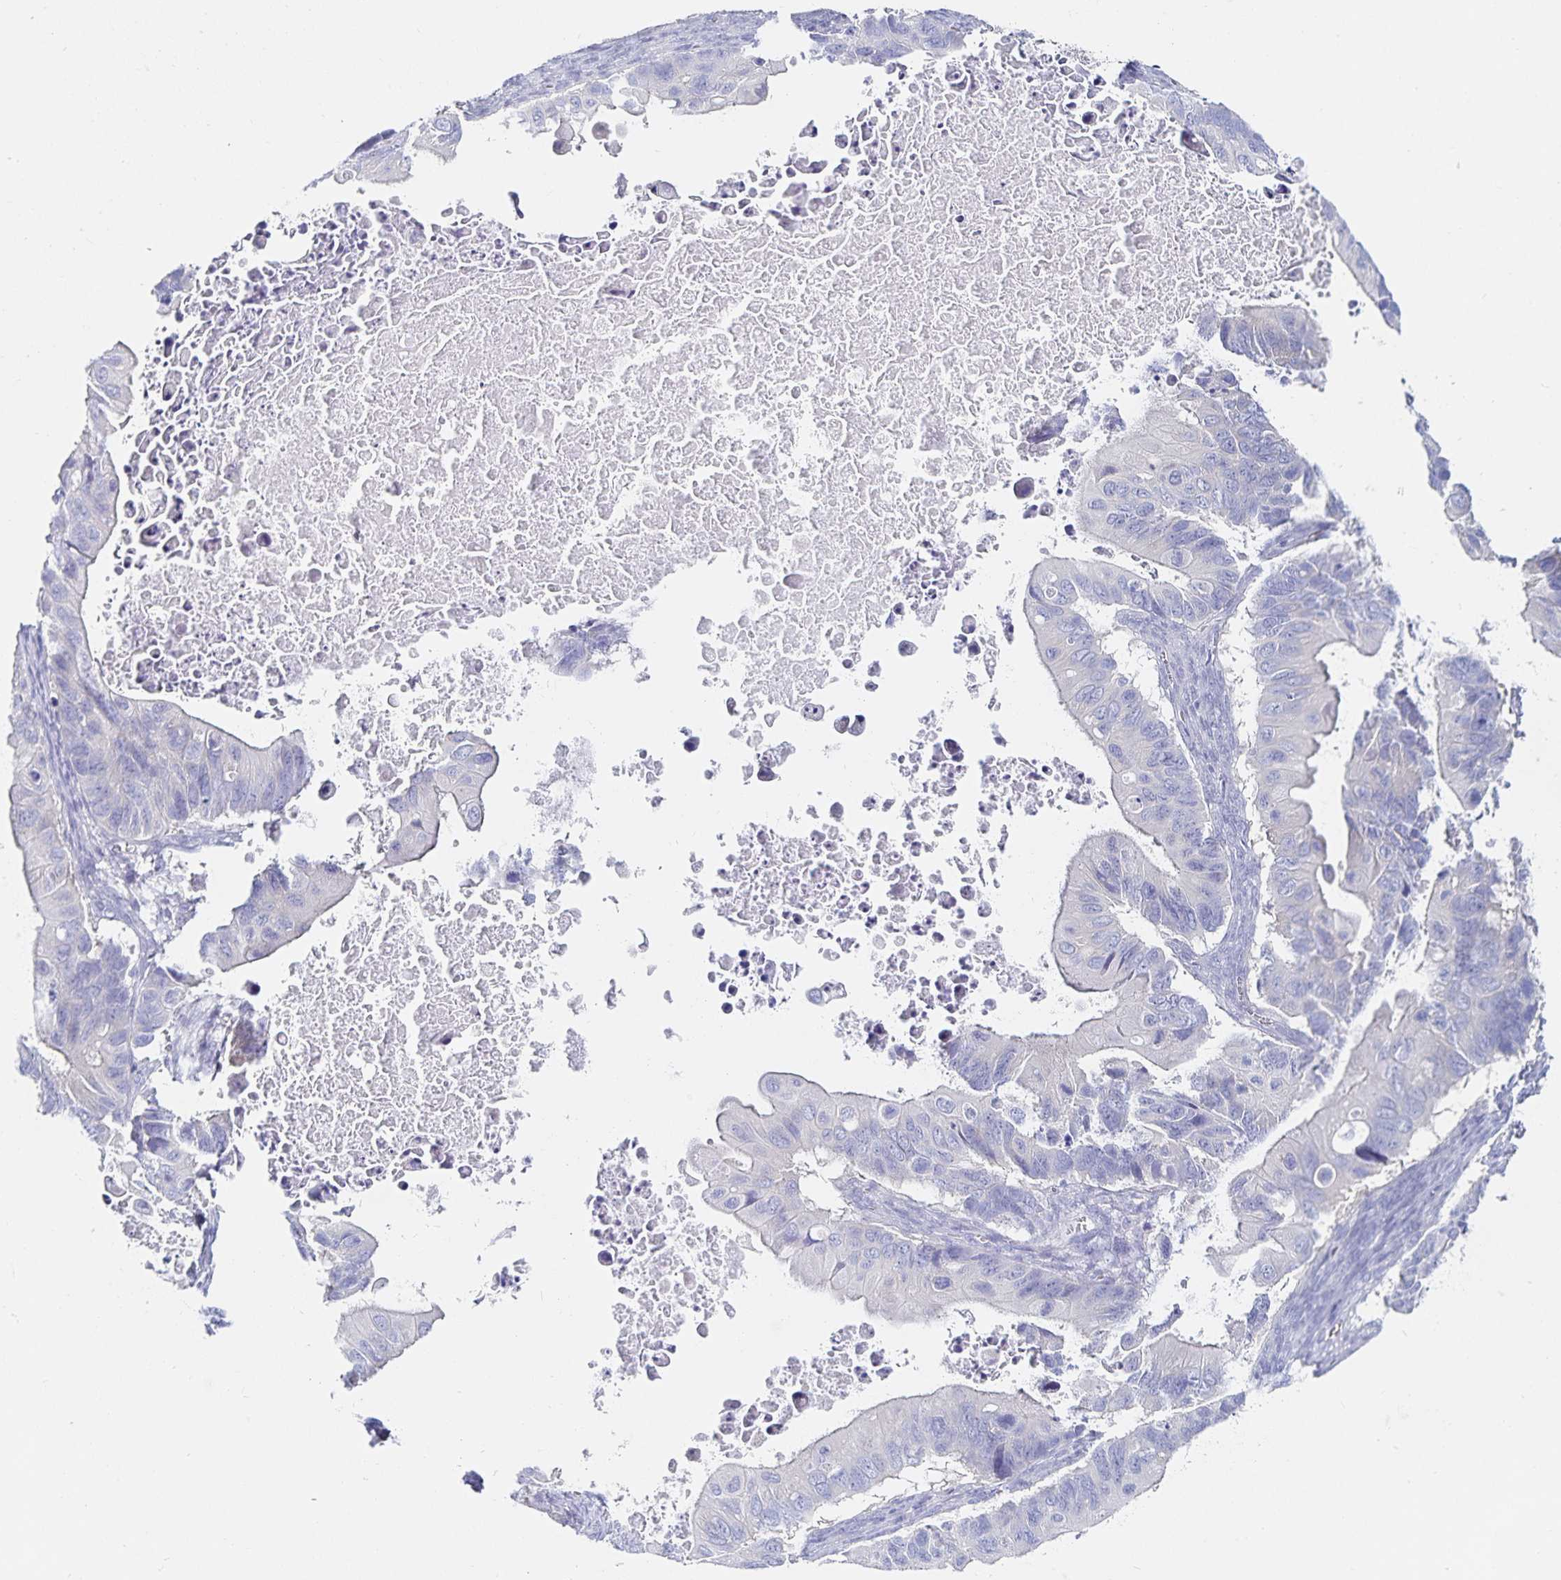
{"staining": {"intensity": "negative", "quantity": "none", "location": "none"}, "tissue": "ovarian cancer", "cell_type": "Tumor cells", "image_type": "cancer", "snomed": [{"axis": "morphology", "description": "Cystadenocarcinoma, mucinous, NOS"}, {"axis": "topography", "description": "Ovary"}], "caption": "Immunohistochemistry (IHC) of human ovarian cancer reveals no expression in tumor cells.", "gene": "TNIP1", "patient": {"sex": "female", "age": 64}}